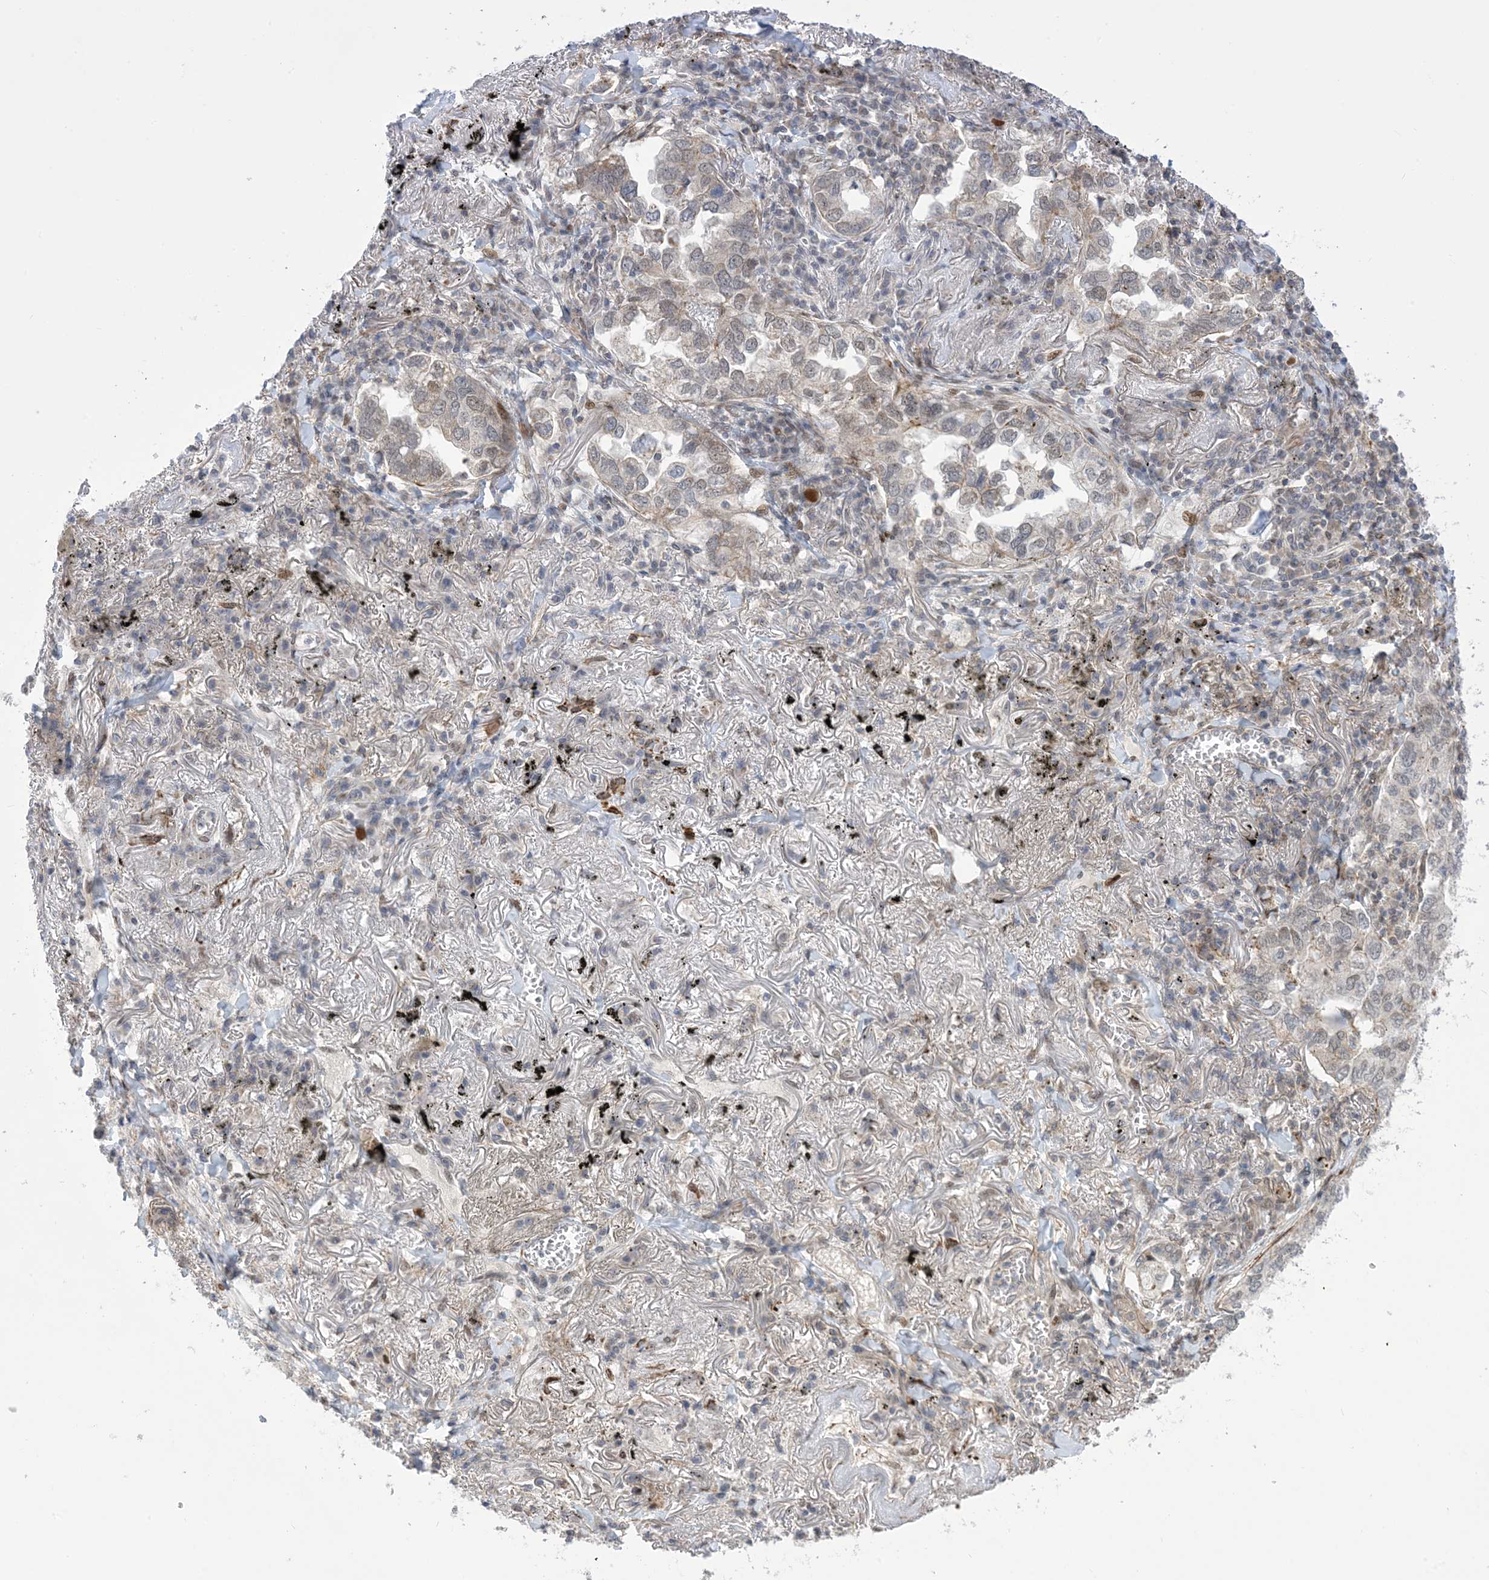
{"staining": {"intensity": "weak", "quantity": "25%-75%", "location": "nuclear"}, "tissue": "lung cancer", "cell_type": "Tumor cells", "image_type": "cancer", "snomed": [{"axis": "morphology", "description": "Adenocarcinoma, NOS"}, {"axis": "topography", "description": "Lung"}], "caption": "DAB immunohistochemical staining of lung cancer (adenocarcinoma) reveals weak nuclear protein expression in approximately 25%-75% of tumor cells.", "gene": "ZNF8", "patient": {"sex": "male", "age": 65}}